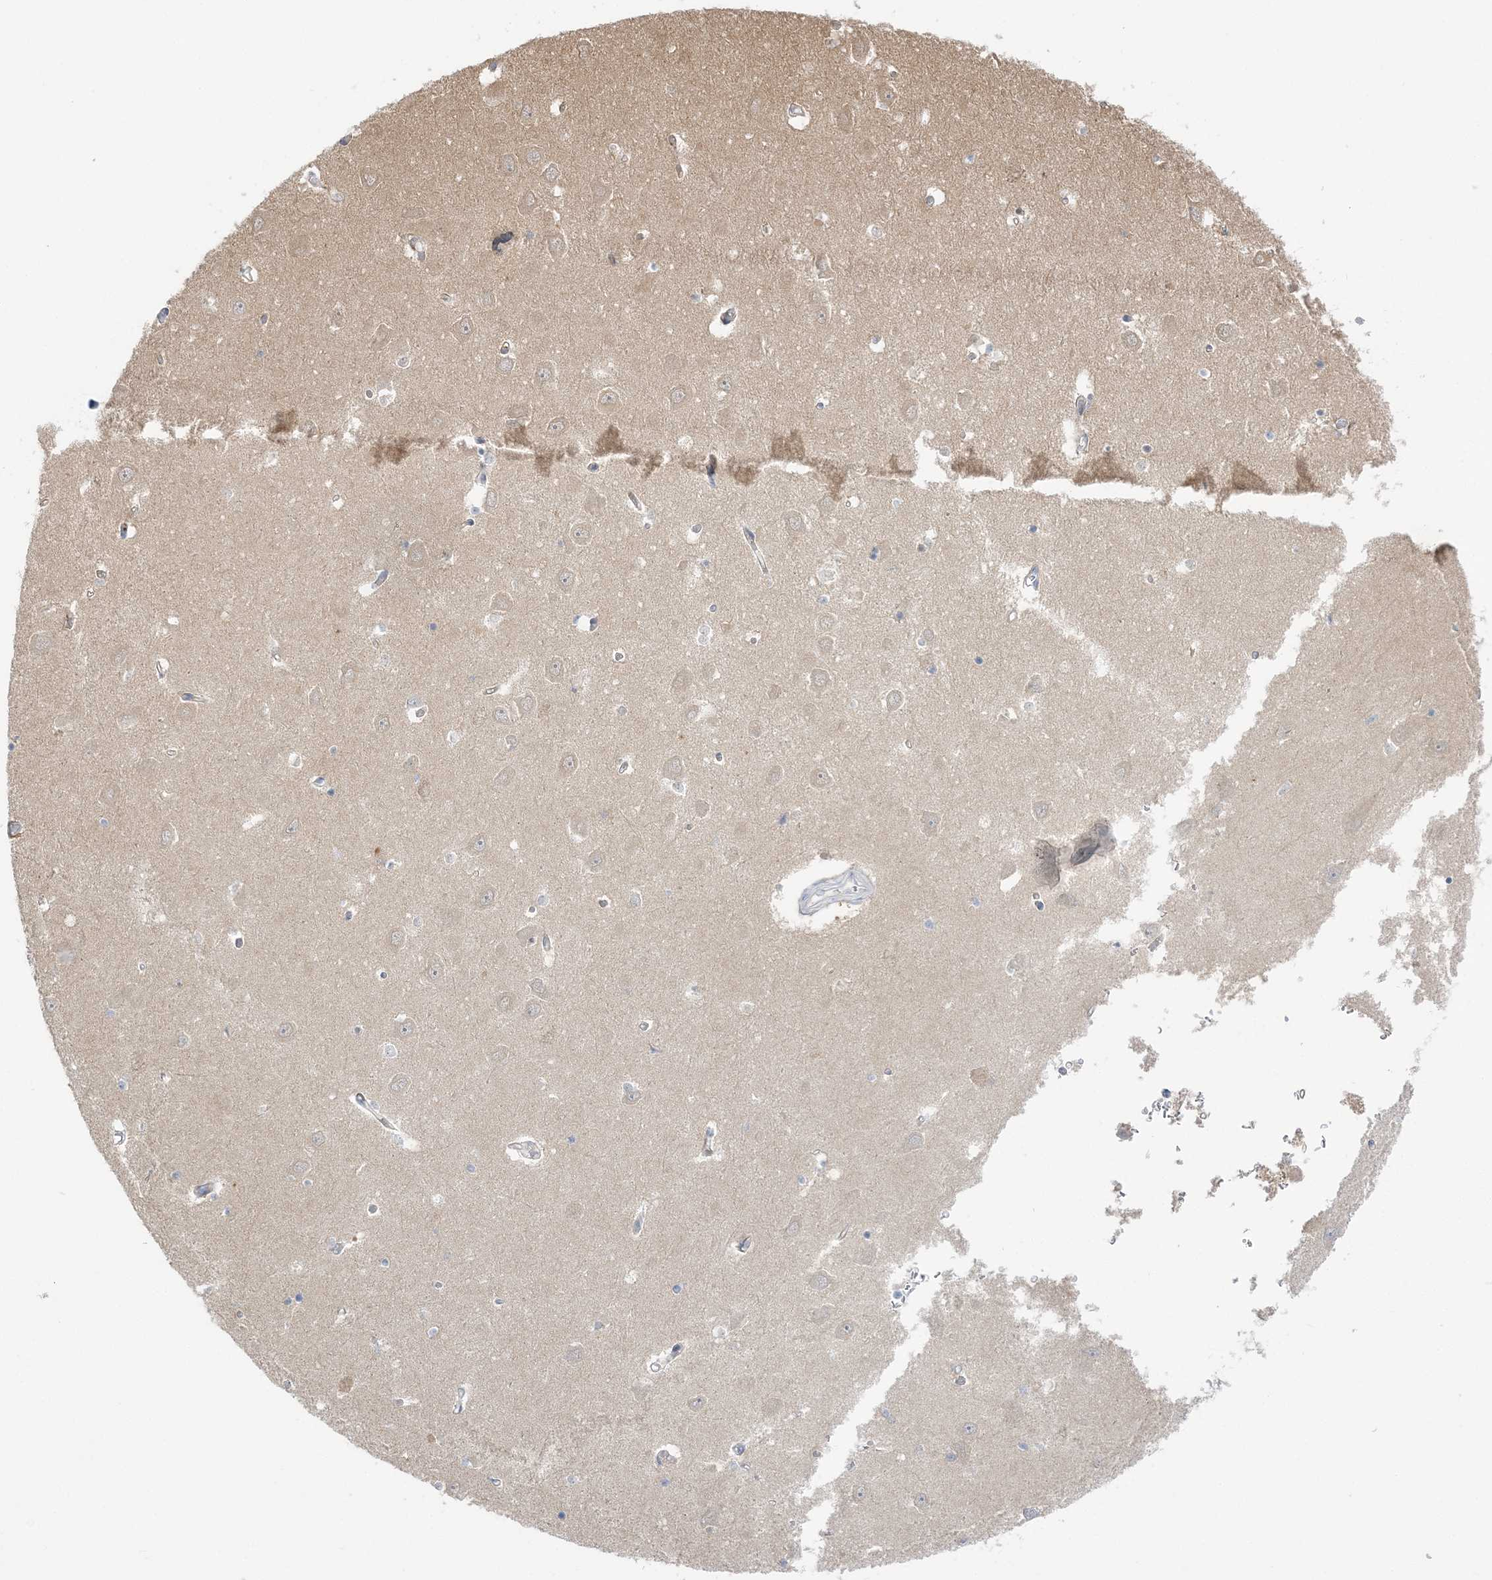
{"staining": {"intensity": "negative", "quantity": "none", "location": "none"}, "tissue": "hippocampus", "cell_type": "Glial cells", "image_type": "normal", "snomed": [{"axis": "morphology", "description": "Normal tissue, NOS"}, {"axis": "topography", "description": "Hippocampus"}], "caption": "Photomicrograph shows no protein positivity in glial cells of unremarkable hippocampus. (Immunohistochemistry (ihc), brightfield microscopy, high magnification).", "gene": "THADA", "patient": {"sex": "male", "age": 70}}